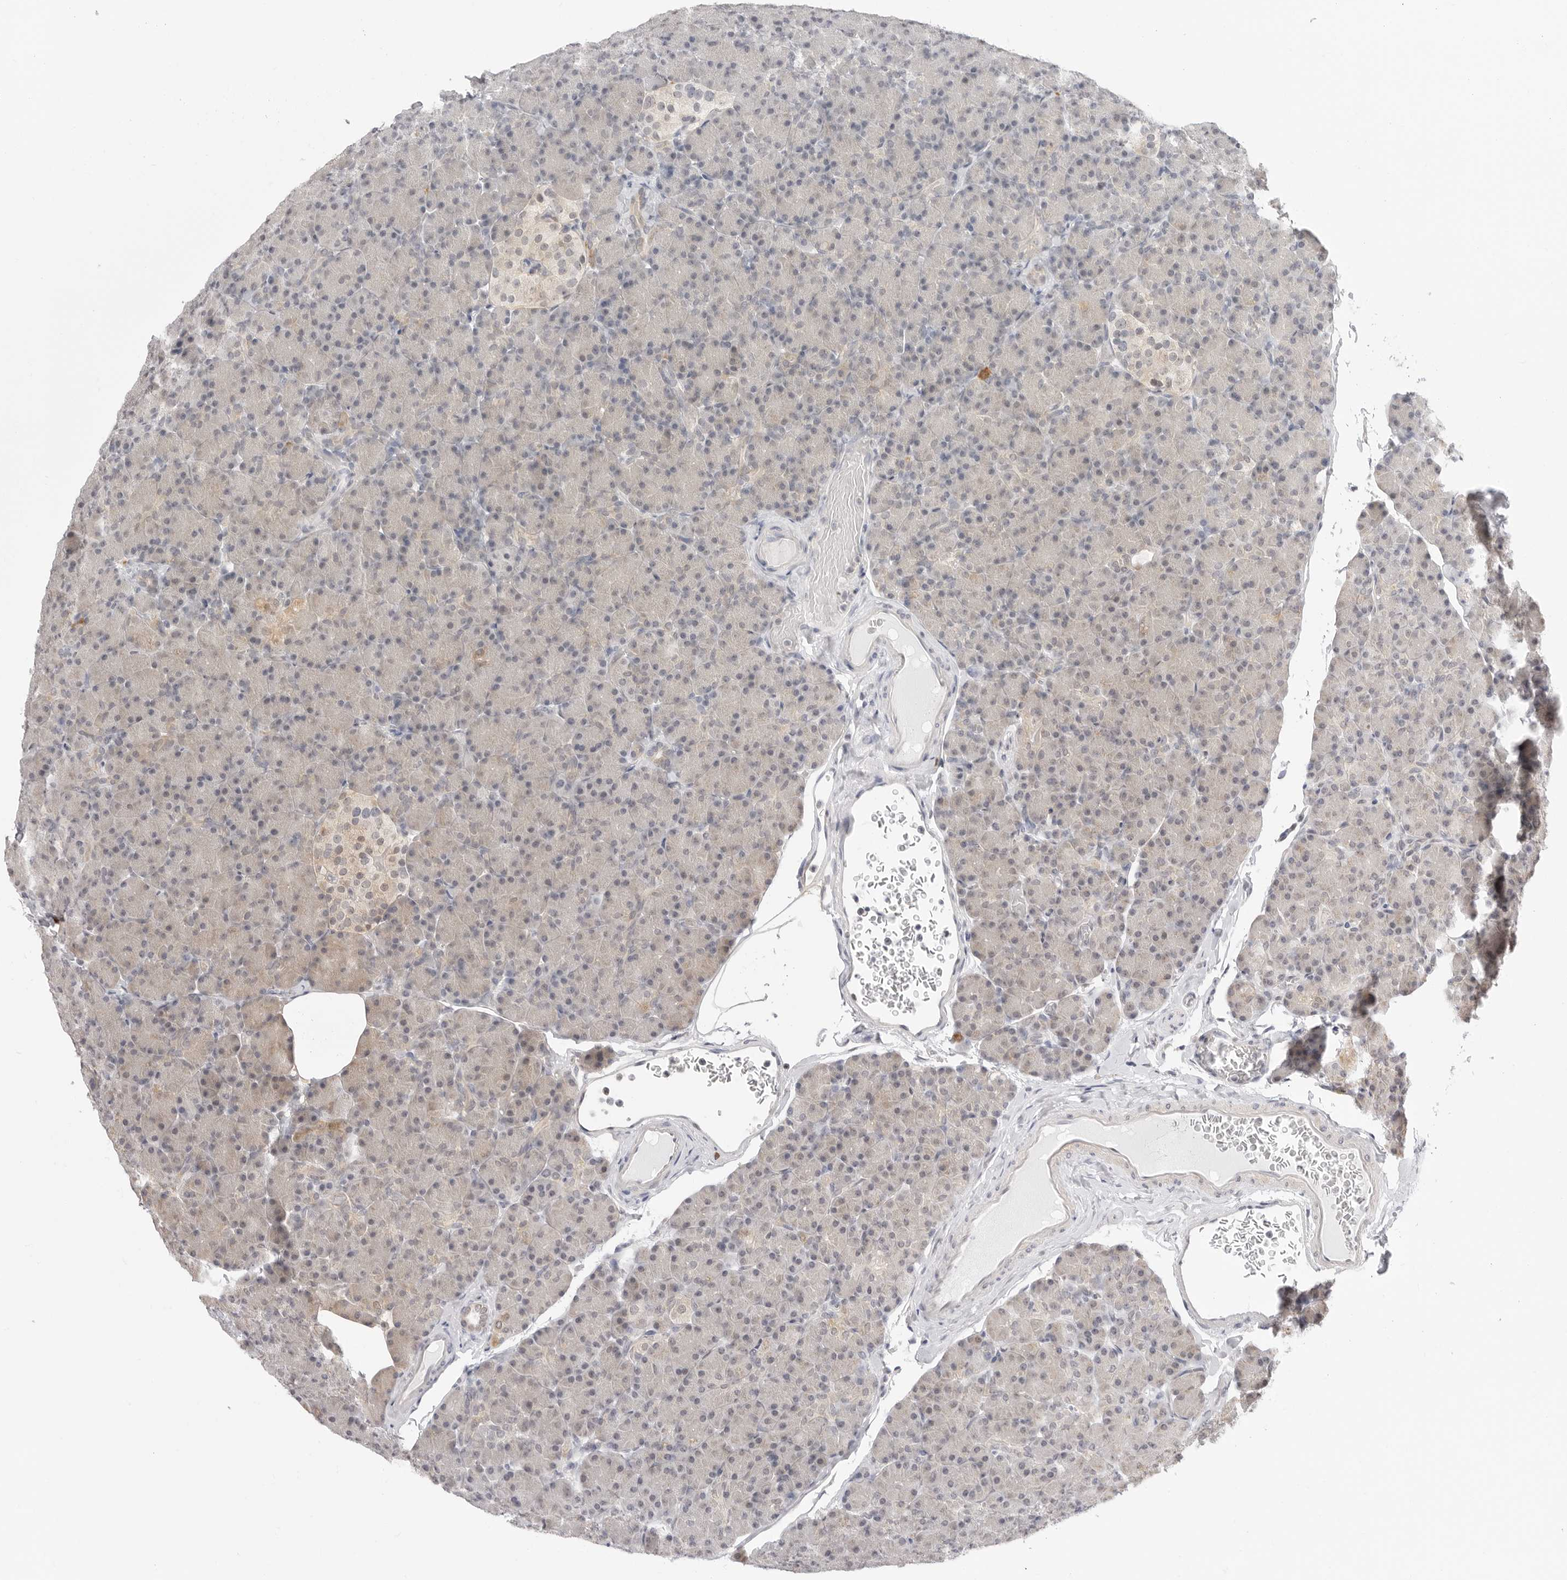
{"staining": {"intensity": "weak", "quantity": "<25%", "location": "cytoplasmic/membranous"}, "tissue": "pancreas", "cell_type": "Exocrine glandular cells", "image_type": "normal", "snomed": [{"axis": "morphology", "description": "Normal tissue, NOS"}, {"axis": "topography", "description": "Pancreas"}], "caption": "The photomicrograph shows no staining of exocrine glandular cells in normal pancreas. Nuclei are stained in blue.", "gene": "FDPS", "patient": {"sex": "female", "age": 43}}